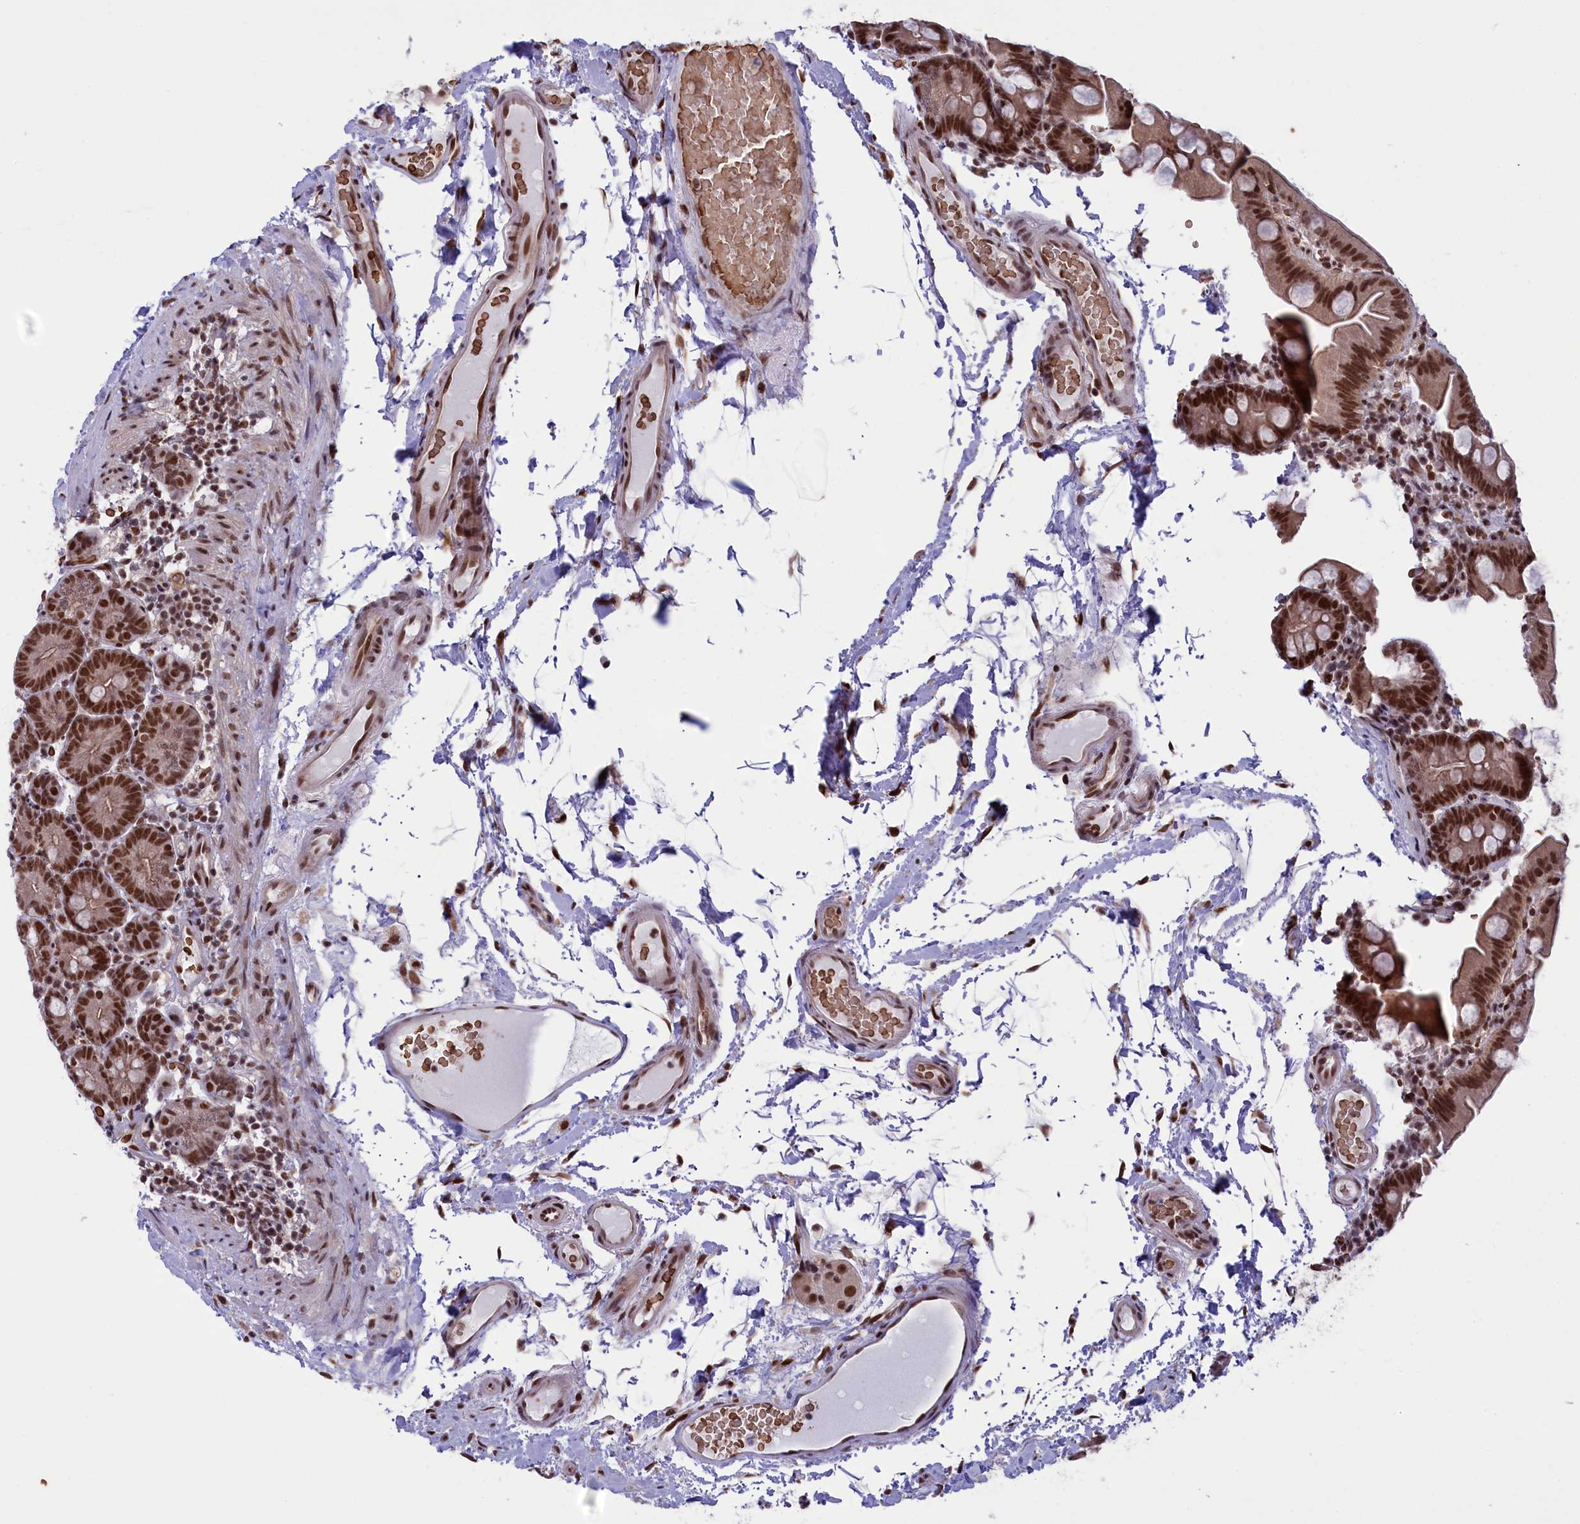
{"staining": {"intensity": "moderate", "quantity": ">75%", "location": "cytoplasmic/membranous,nuclear"}, "tissue": "small intestine", "cell_type": "Glandular cells", "image_type": "normal", "snomed": [{"axis": "morphology", "description": "Normal tissue, NOS"}, {"axis": "topography", "description": "Small intestine"}], "caption": "Protein staining of unremarkable small intestine reveals moderate cytoplasmic/membranous,nuclear staining in approximately >75% of glandular cells.", "gene": "MPHOSPH8", "patient": {"sex": "female", "age": 68}}